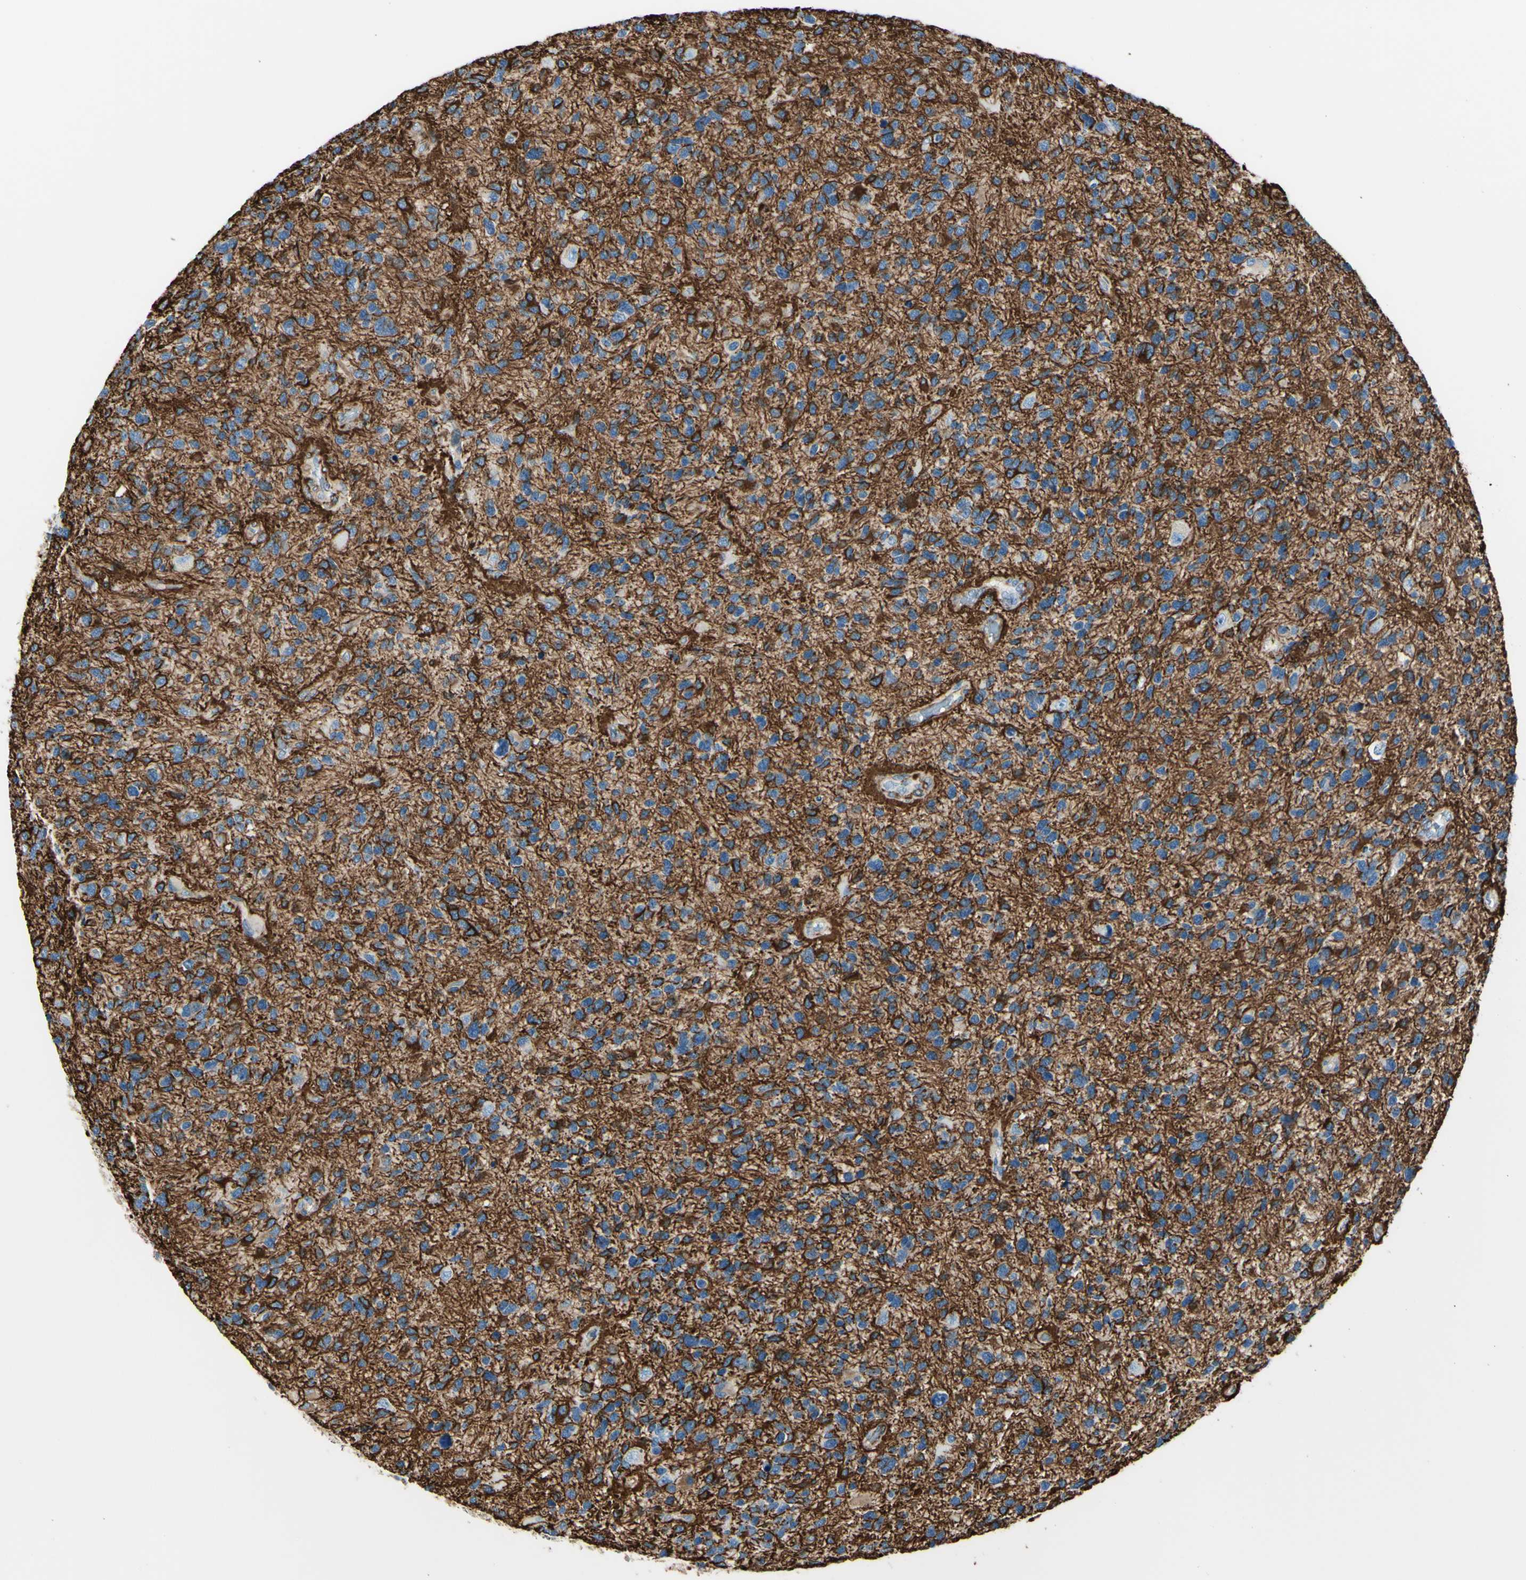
{"staining": {"intensity": "moderate", "quantity": "25%-75%", "location": "cytoplasmic/membranous"}, "tissue": "glioma", "cell_type": "Tumor cells", "image_type": "cancer", "snomed": [{"axis": "morphology", "description": "Glioma, malignant, High grade"}, {"axis": "topography", "description": "Brain"}], "caption": "Immunohistochemistry (IHC) micrograph of neoplastic tissue: human malignant glioma (high-grade) stained using immunohistochemistry reveals medium levels of moderate protein expression localized specifically in the cytoplasmic/membranous of tumor cells, appearing as a cytoplasmic/membranous brown color.", "gene": "PTH2R", "patient": {"sex": "female", "age": 58}}